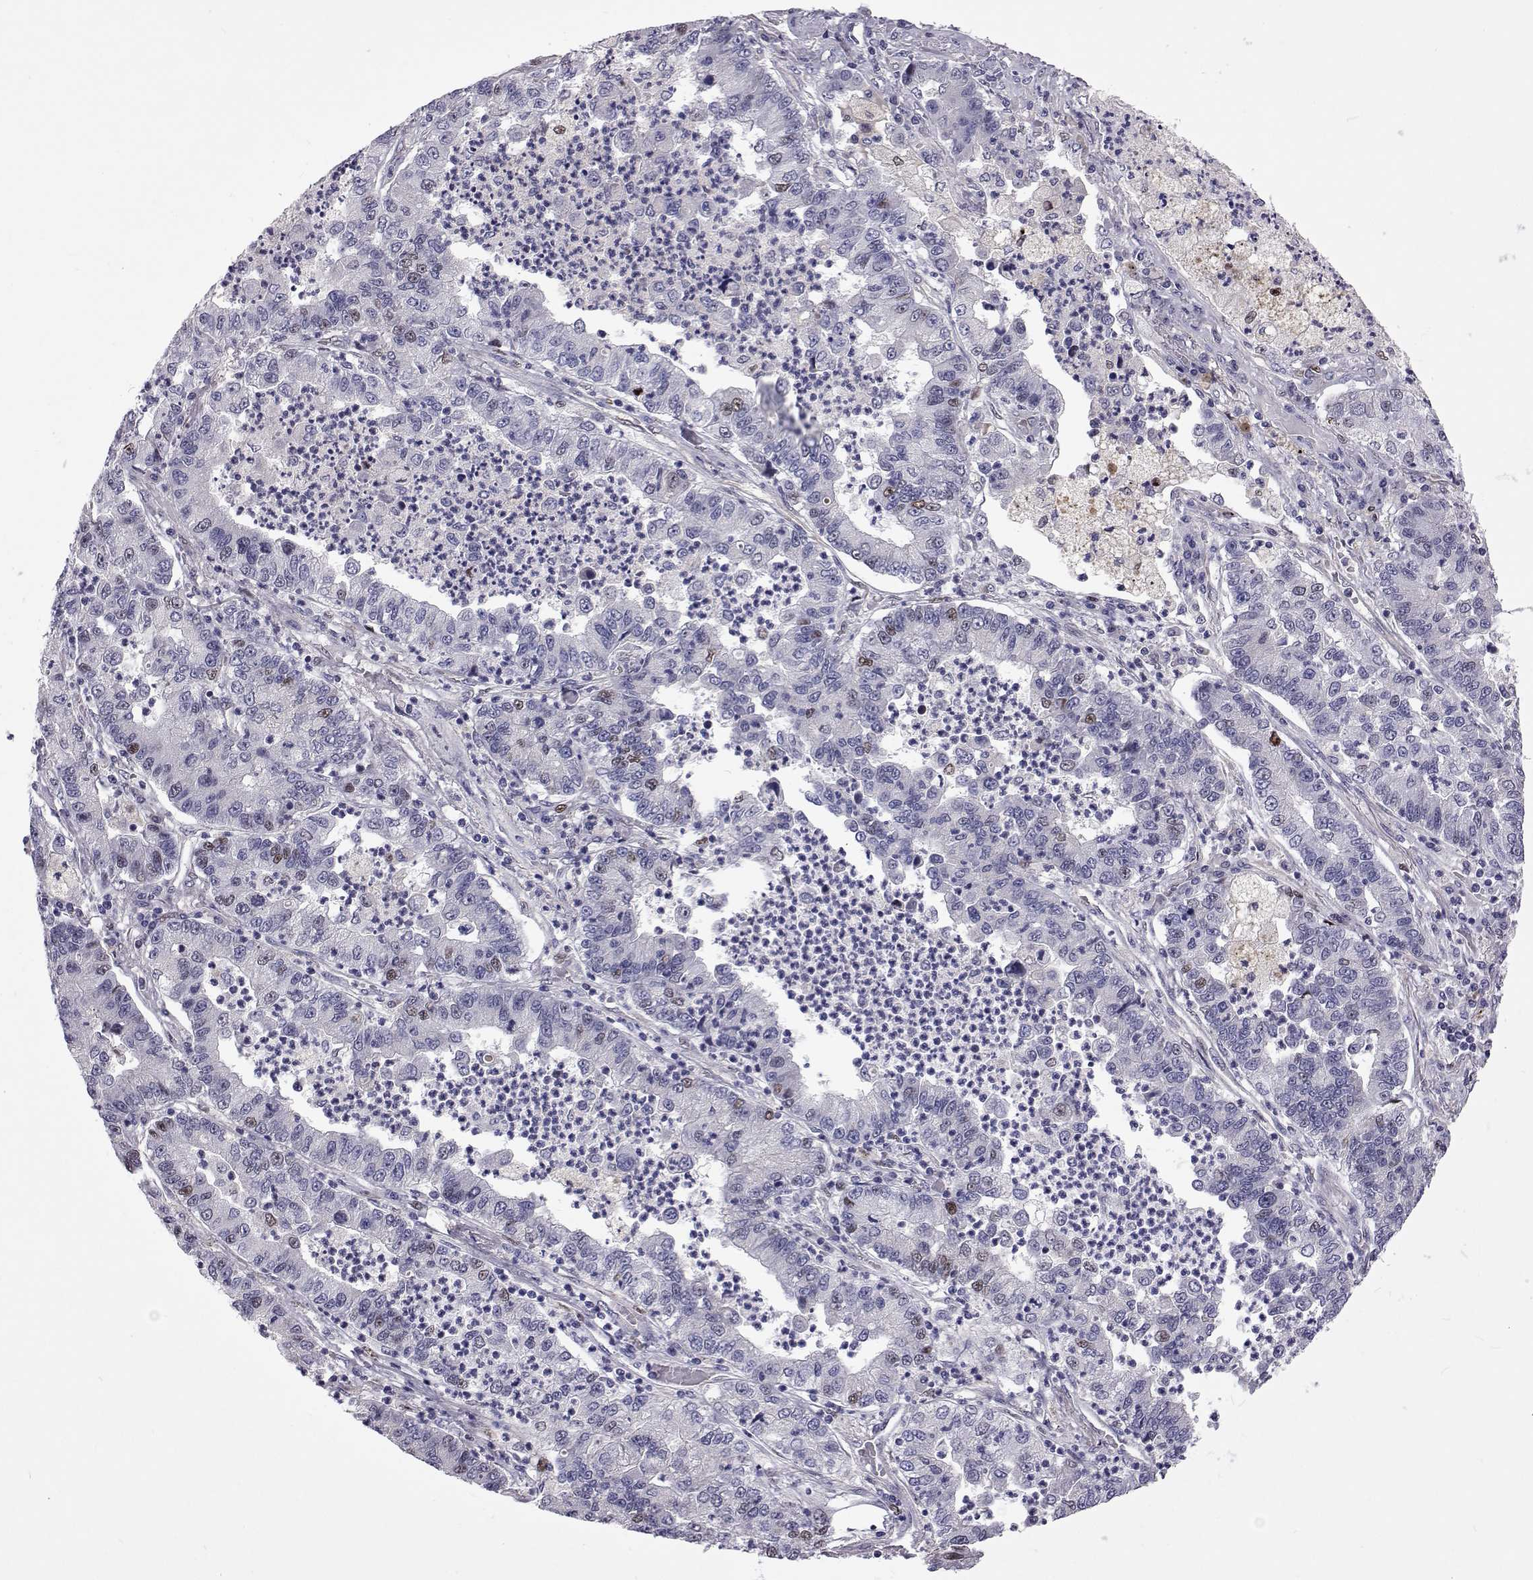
{"staining": {"intensity": "negative", "quantity": "none", "location": "none"}, "tissue": "lung cancer", "cell_type": "Tumor cells", "image_type": "cancer", "snomed": [{"axis": "morphology", "description": "Adenocarcinoma, NOS"}, {"axis": "topography", "description": "Lung"}], "caption": "The photomicrograph exhibits no significant staining in tumor cells of adenocarcinoma (lung).", "gene": "TCF15", "patient": {"sex": "female", "age": 57}}